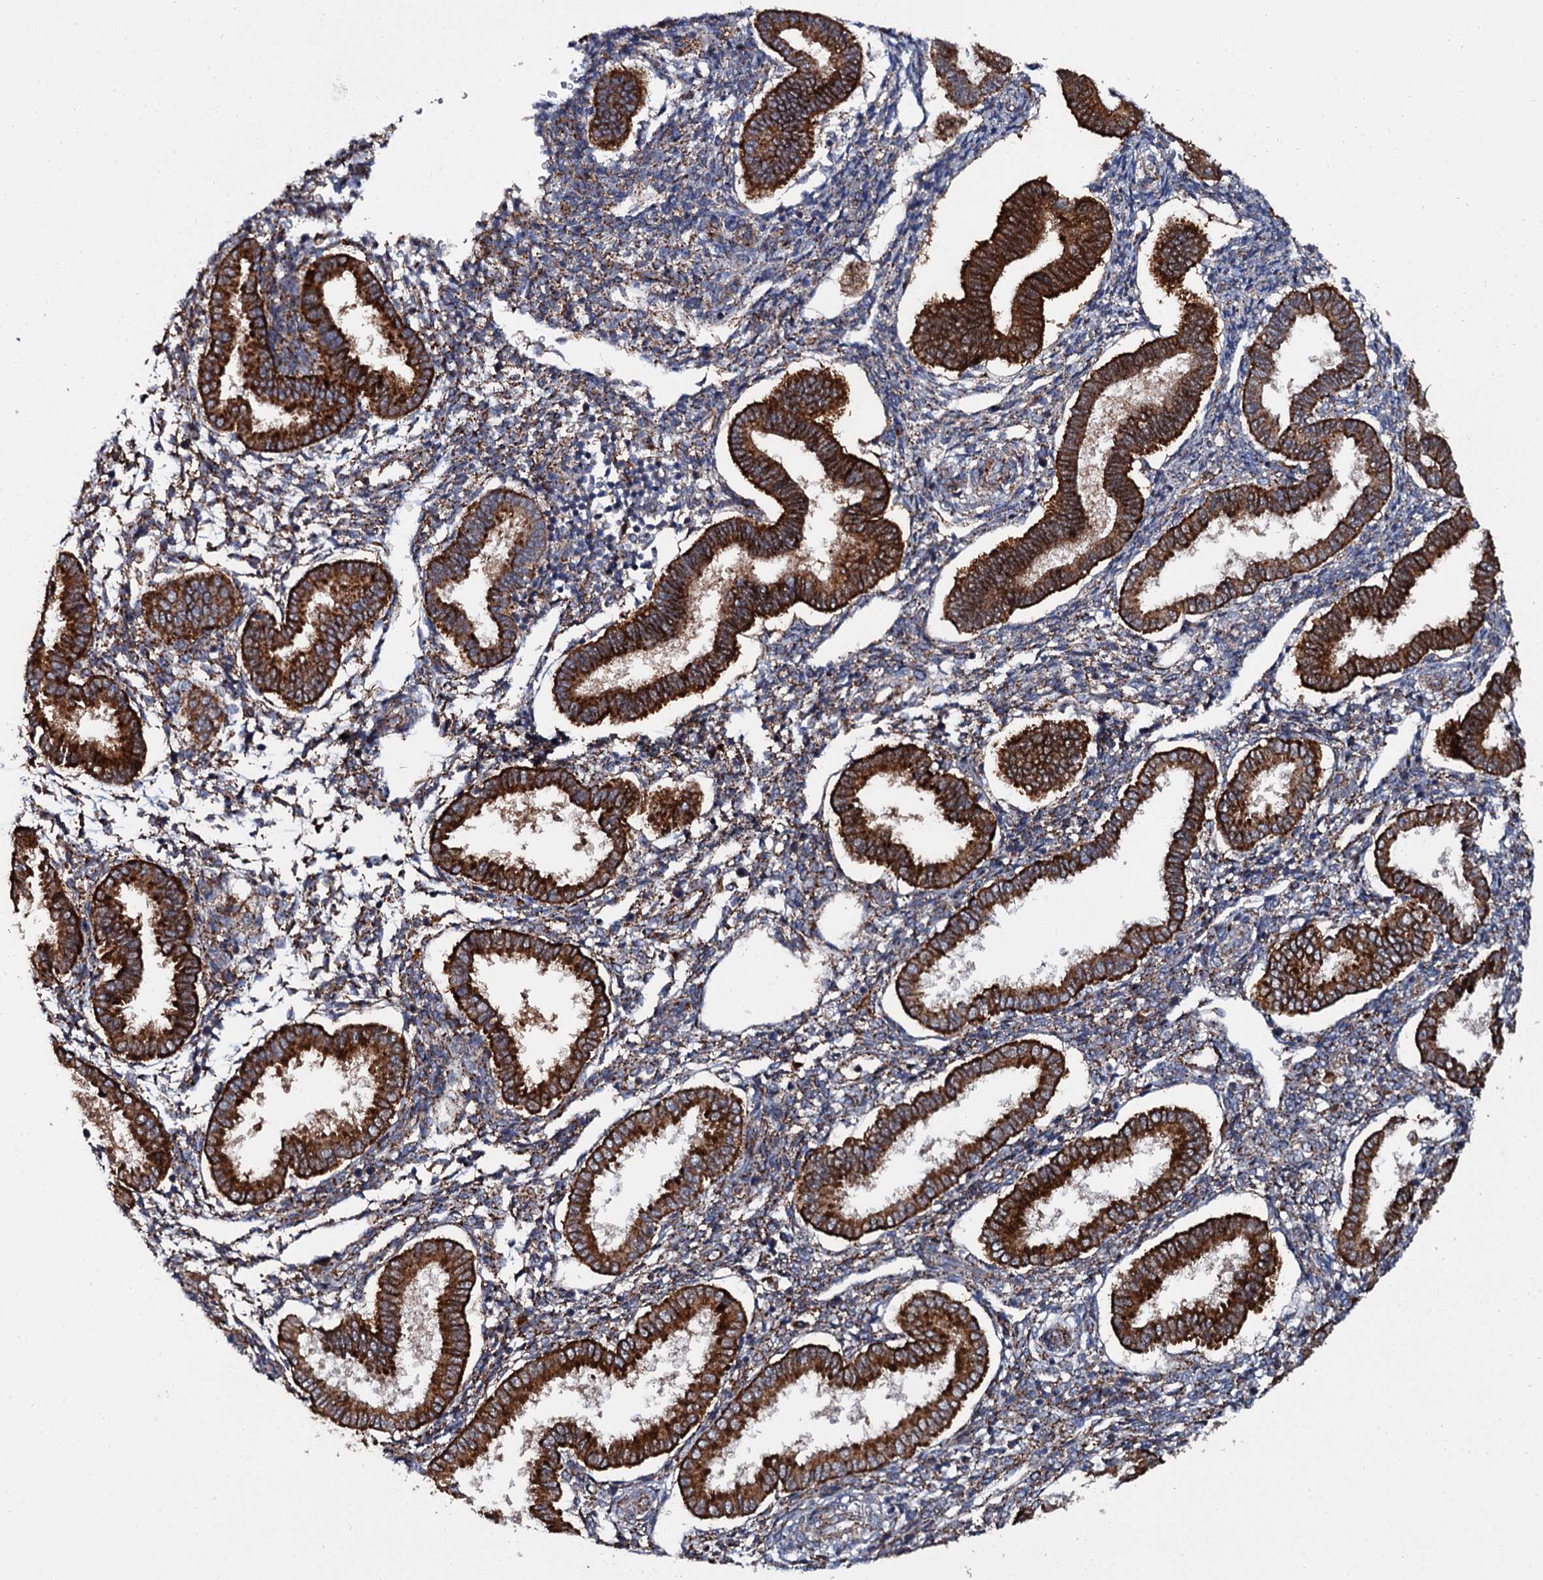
{"staining": {"intensity": "moderate", "quantity": "<25%", "location": "cytoplasmic/membranous"}, "tissue": "endometrium", "cell_type": "Cells in endometrial stroma", "image_type": "normal", "snomed": [{"axis": "morphology", "description": "Normal tissue, NOS"}, {"axis": "topography", "description": "Endometrium"}], "caption": "Protein staining demonstrates moderate cytoplasmic/membranous staining in approximately <25% of cells in endometrial stroma in benign endometrium.", "gene": "GBA1", "patient": {"sex": "female", "age": 24}}